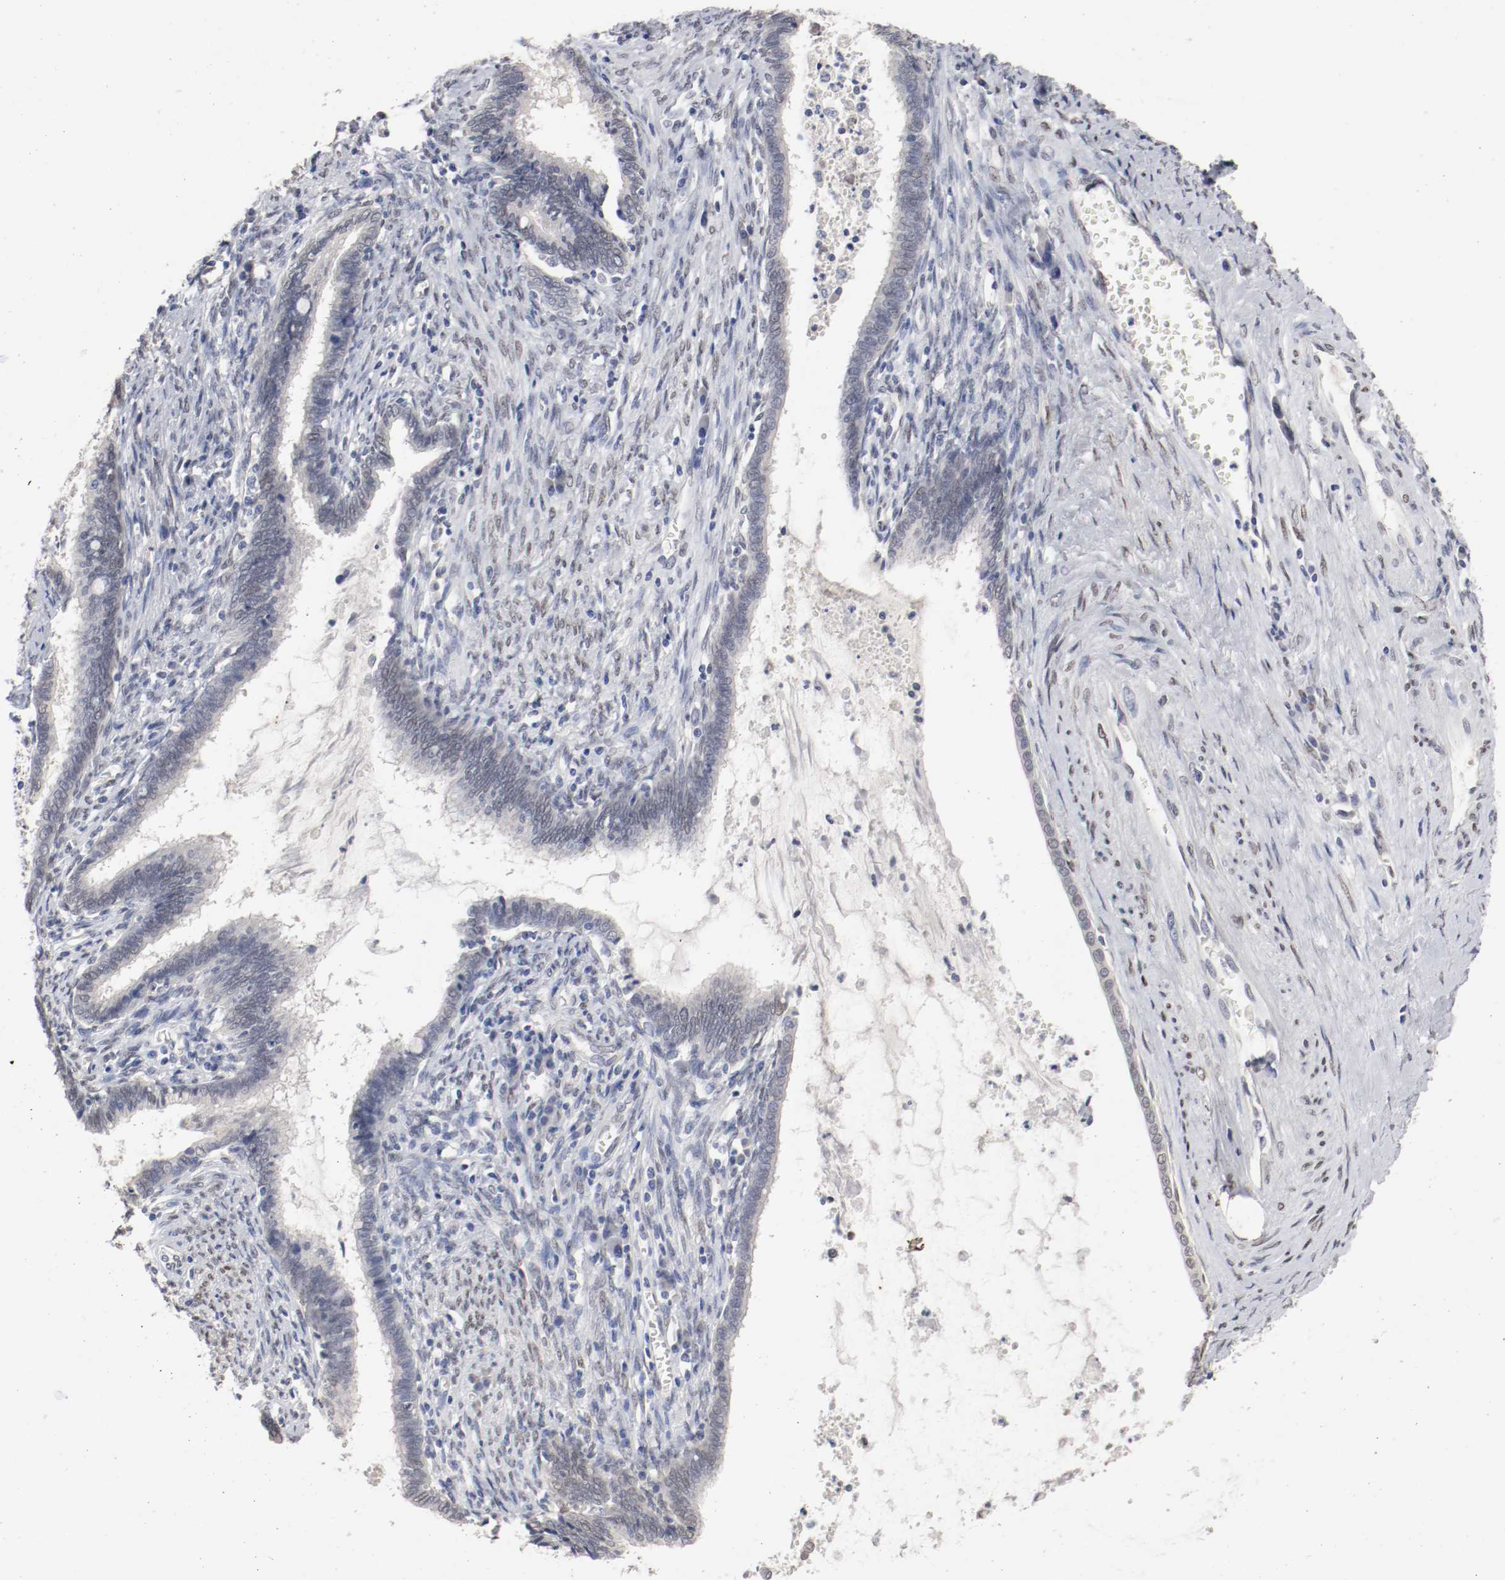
{"staining": {"intensity": "weak", "quantity": "25%-75%", "location": "nuclear"}, "tissue": "cervical cancer", "cell_type": "Tumor cells", "image_type": "cancer", "snomed": [{"axis": "morphology", "description": "Adenocarcinoma, NOS"}, {"axis": "topography", "description": "Cervix"}], "caption": "DAB (3,3'-diaminobenzidine) immunohistochemical staining of human cervical adenocarcinoma shows weak nuclear protein positivity in about 25%-75% of tumor cells.", "gene": "FOSL2", "patient": {"sex": "female", "age": 44}}